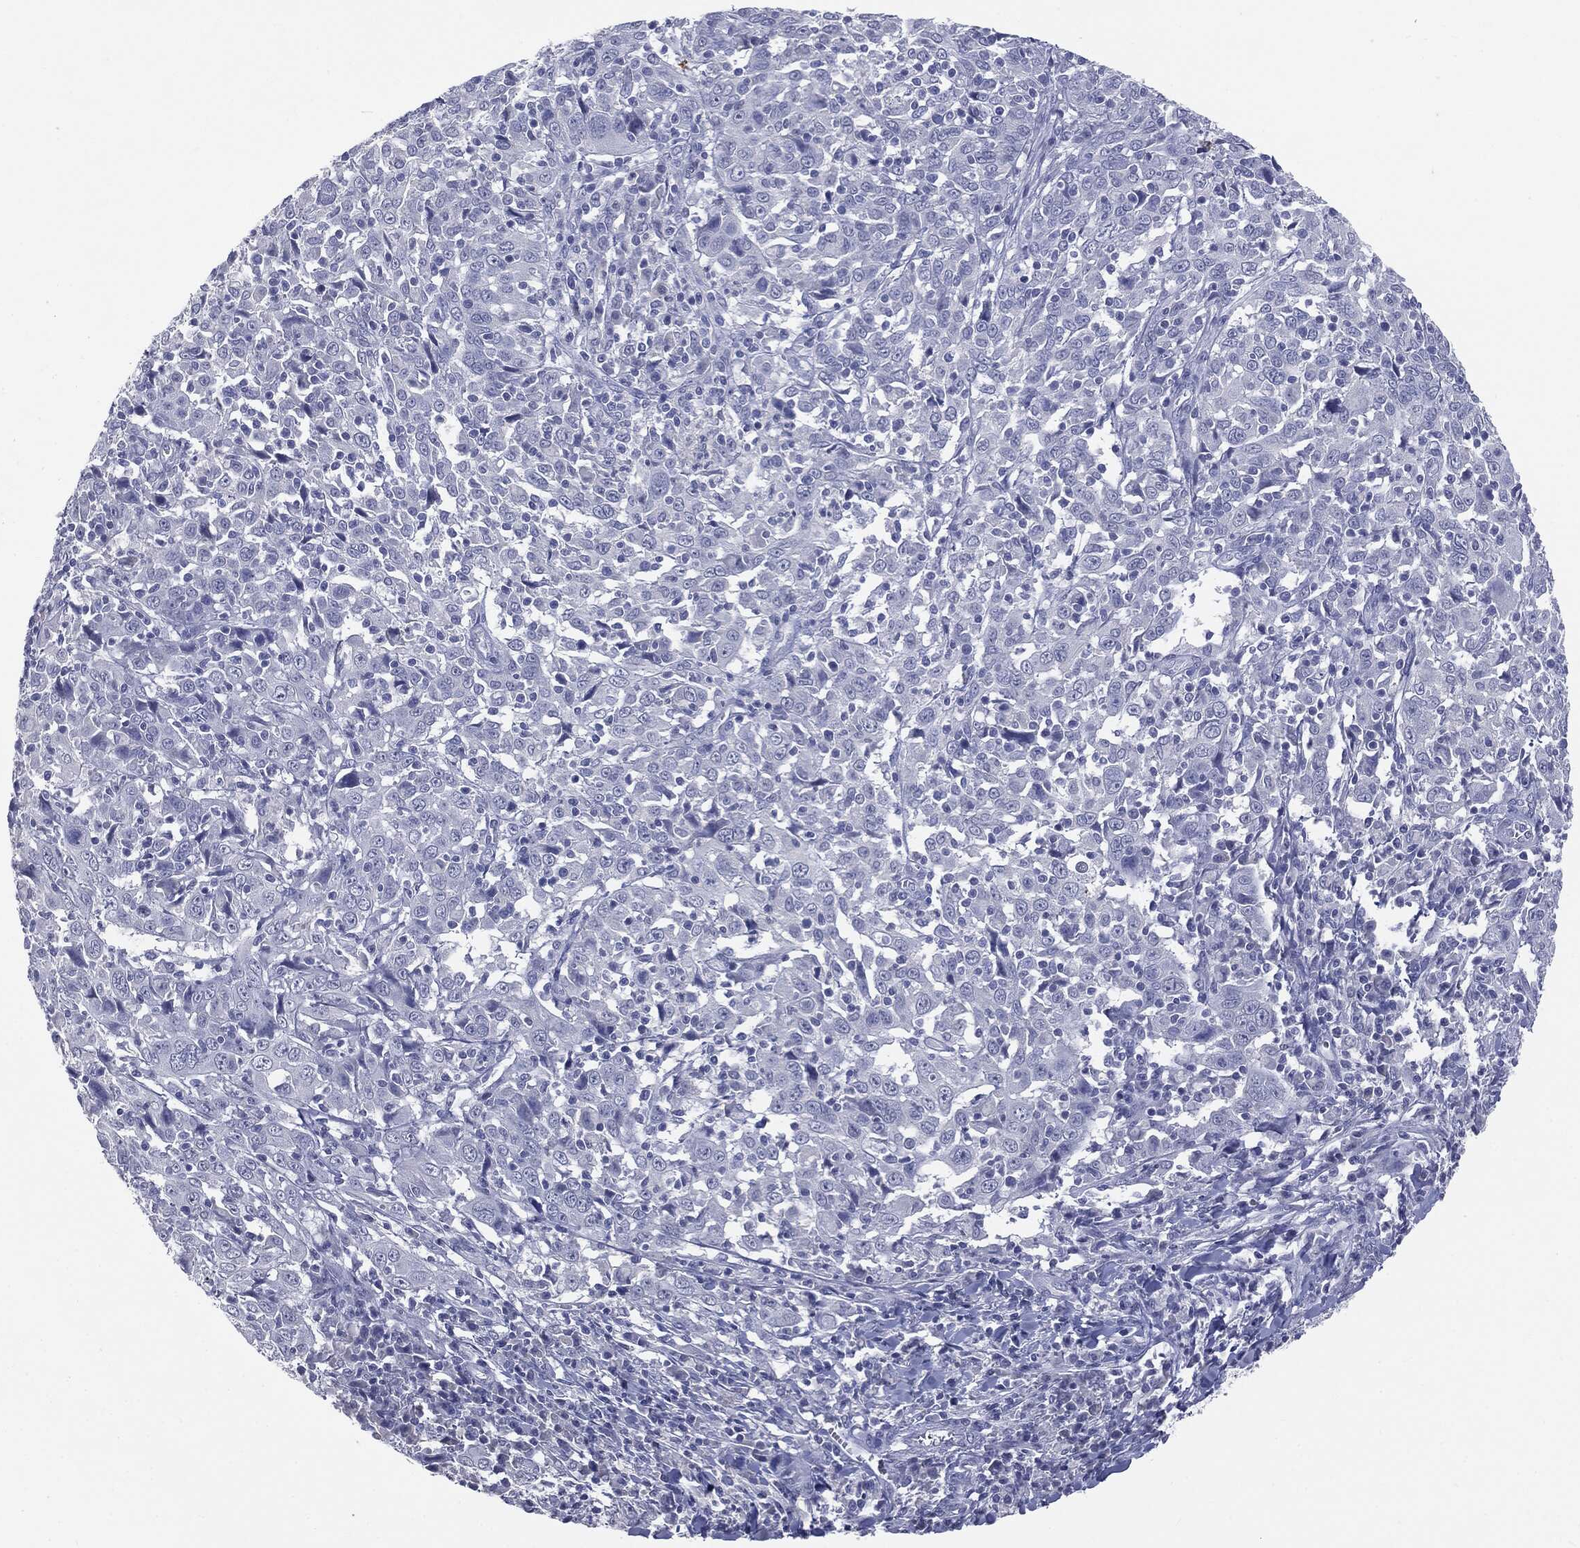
{"staining": {"intensity": "negative", "quantity": "none", "location": "none"}, "tissue": "cervical cancer", "cell_type": "Tumor cells", "image_type": "cancer", "snomed": [{"axis": "morphology", "description": "Squamous cell carcinoma, NOS"}, {"axis": "topography", "description": "Cervix"}], "caption": "DAB immunohistochemical staining of cervical squamous cell carcinoma exhibits no significant staining in tumor cells. Brightfield microscopy of immunohistochemistry (IHC) stained with DAB (brown) and hematoxylin (blue), captured at high magnification.", "gene": "TSHB", "patient": {"sex": "female", "age": 46}}